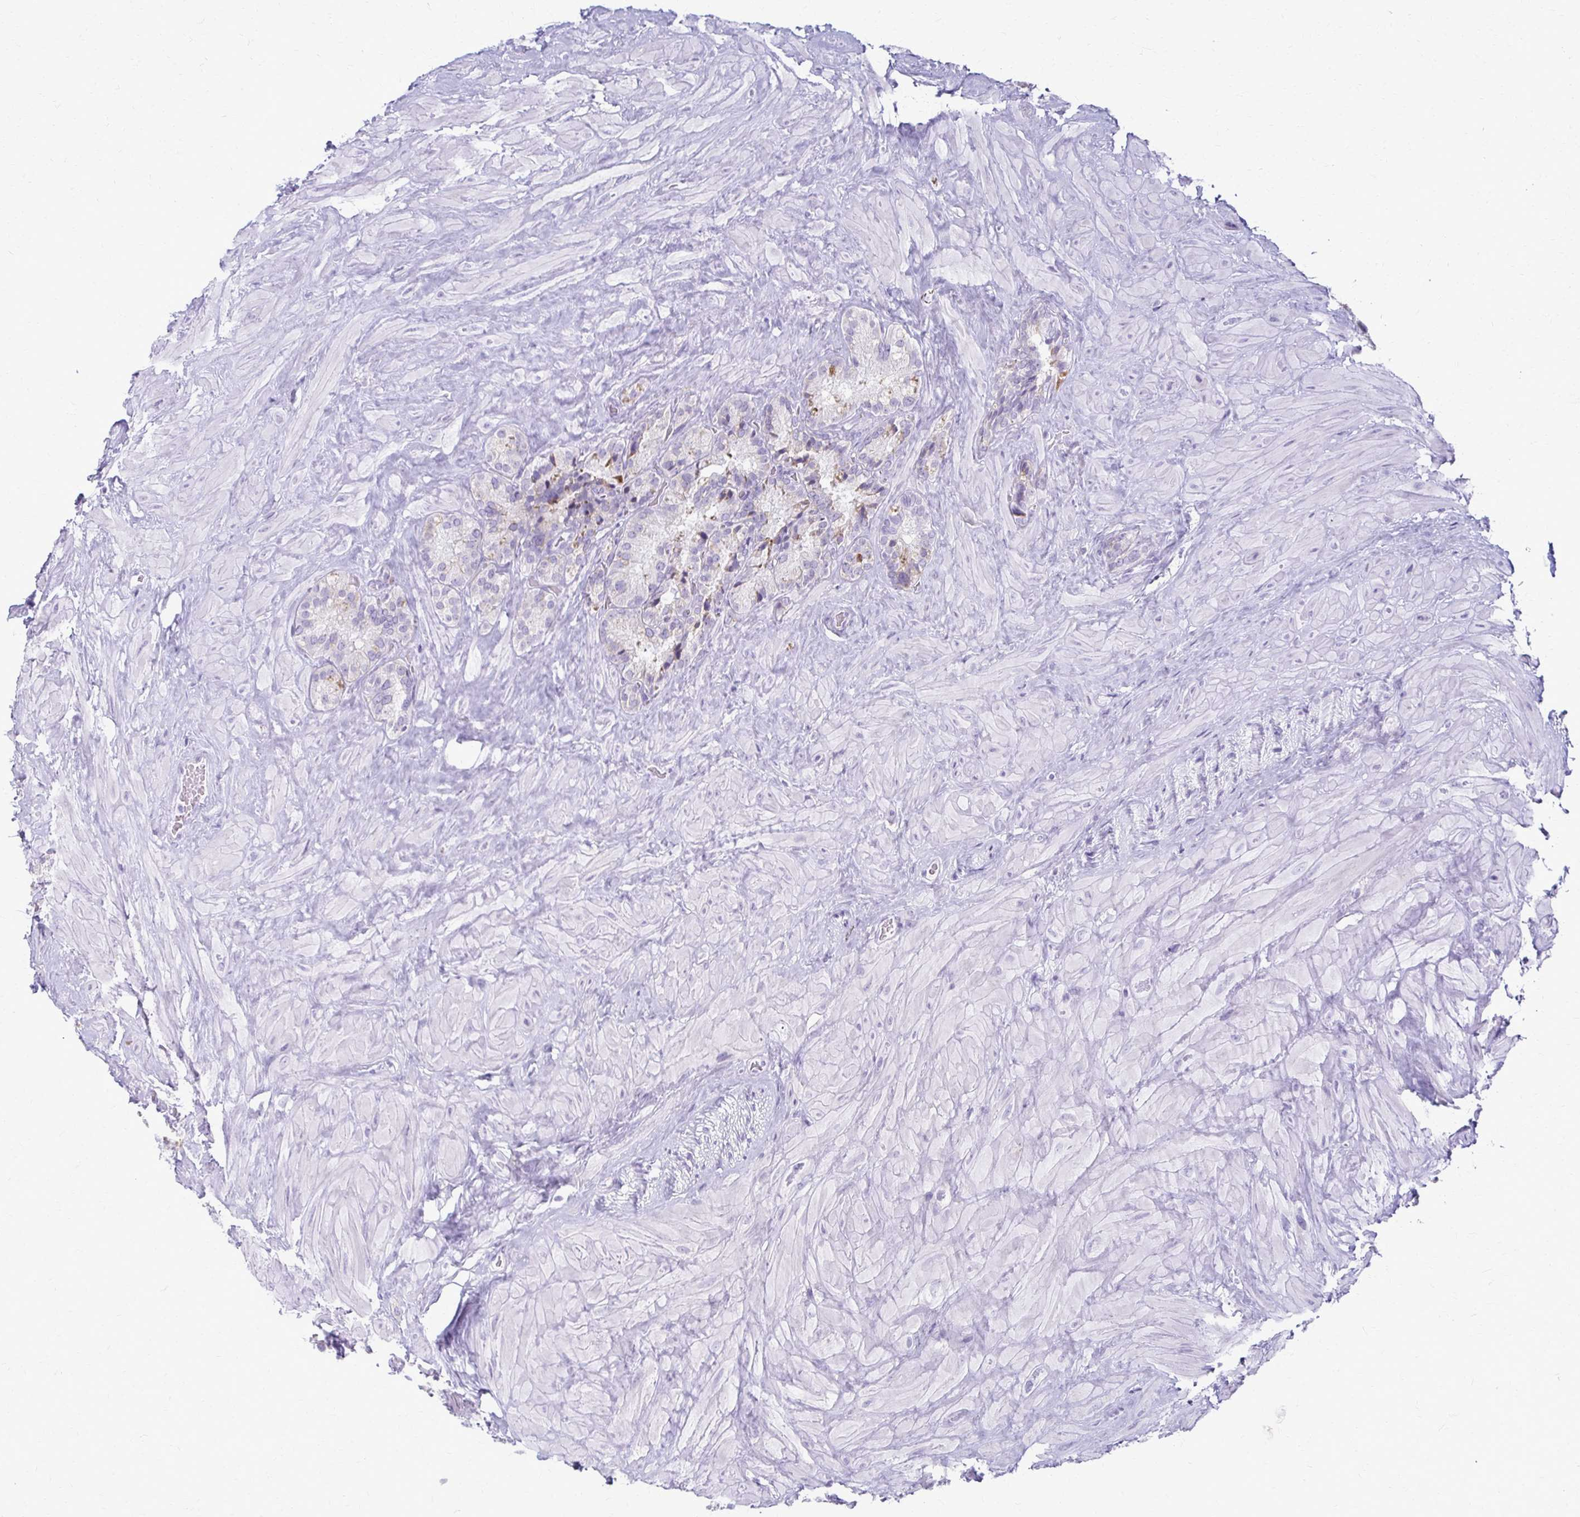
{"staining": {"intensity": "negative", "quantity": "none", "location": "none"}, "tissue": "seminal vesicle", "cell_type": "Glandular cells", "image_type": "normal", "snomed": [{"axis": "morphology", "description": "Normal tissue, NOS"}, {"axis": "topography", "description": "Seminal veicle"}], "caption": "IHC histopathology image of unremarkable human seminal vesicle stained for a protein (brown), which shows no positivity in glandular cells.", "gene": "FCGR2A", "patient": {"sex": "male", "age": 60}}